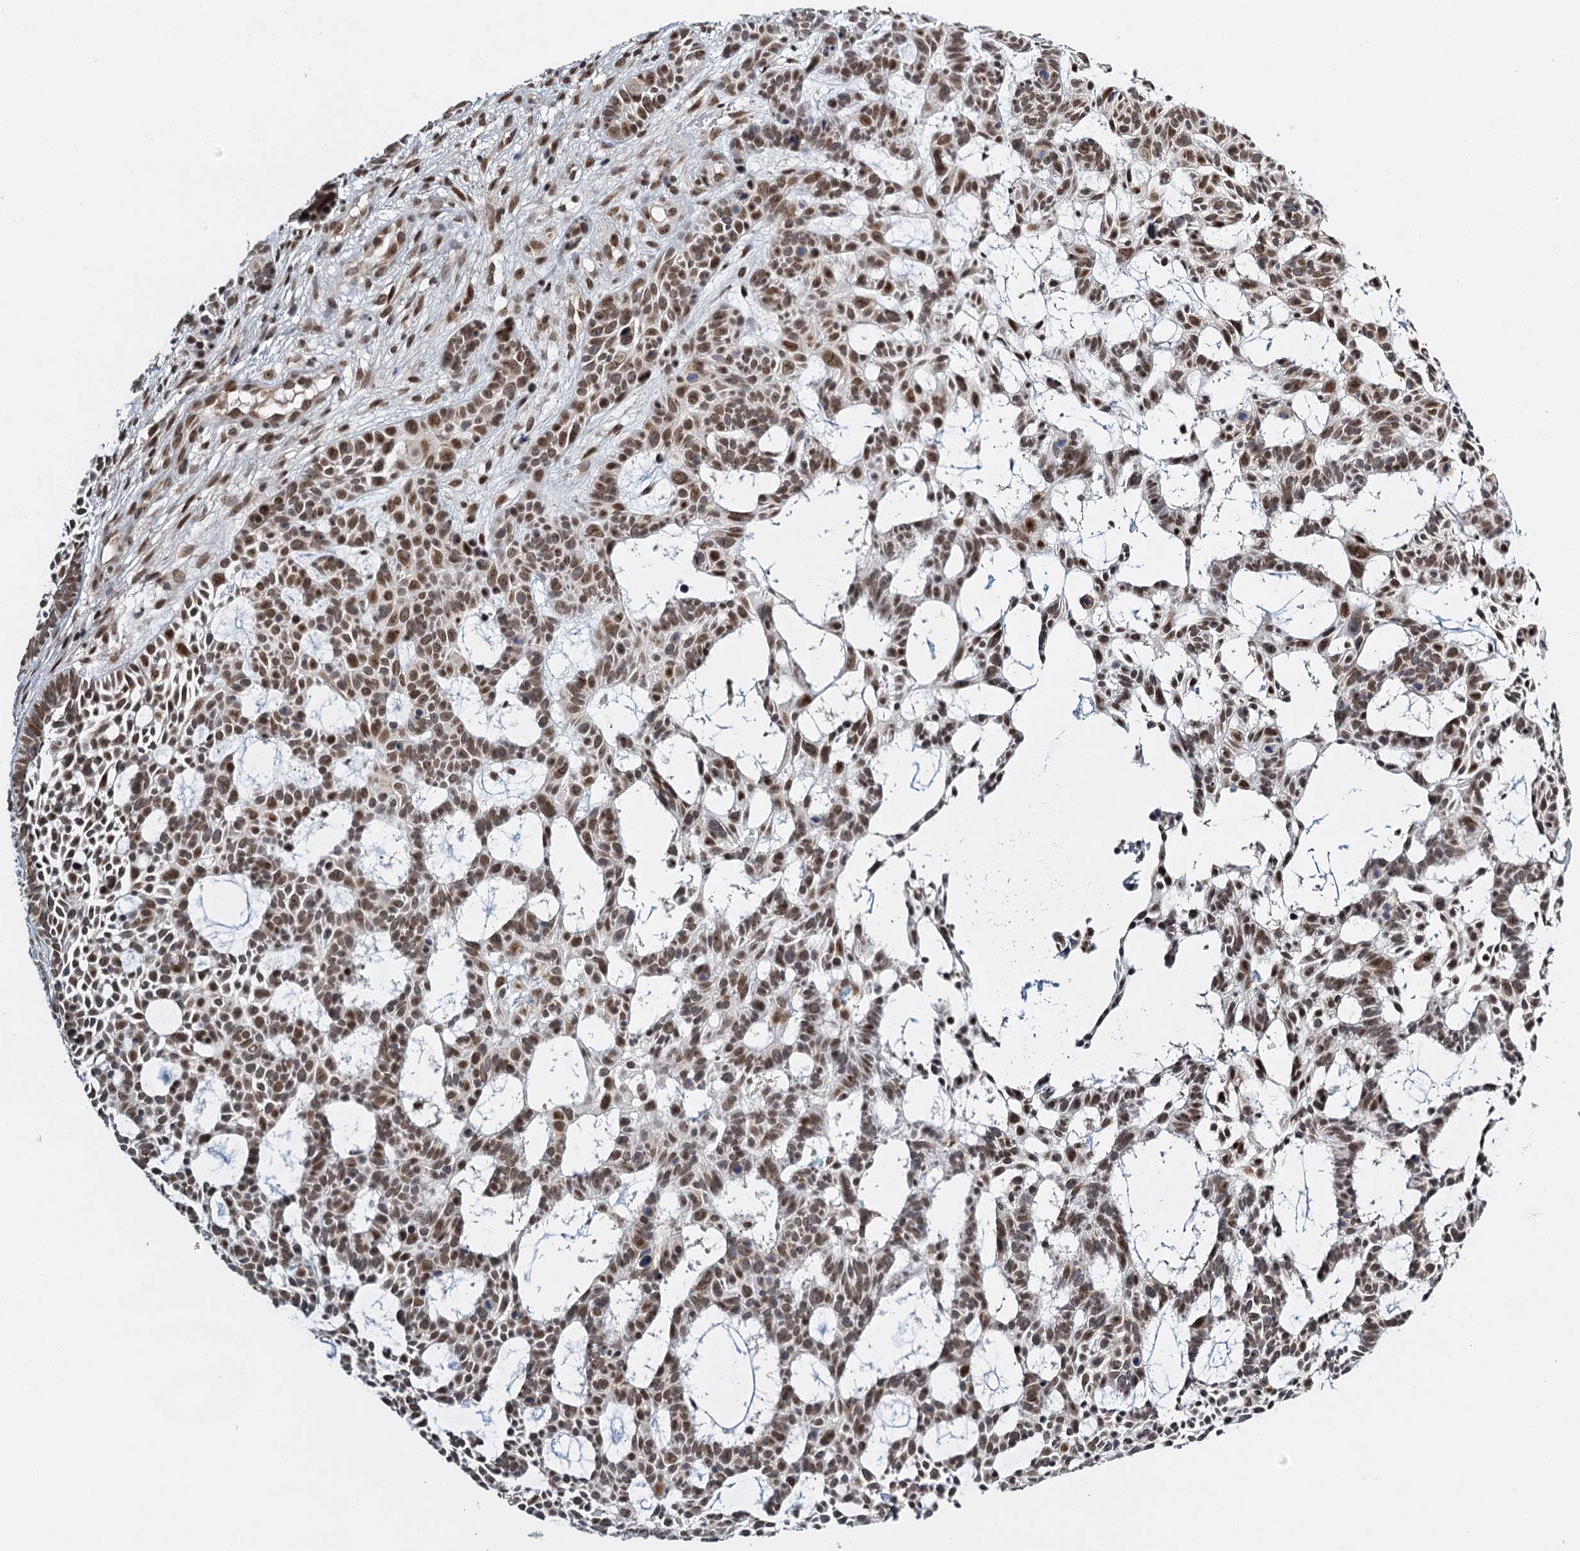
{"staining": {"intensity": "moderate", "quantity": ">75%", "location": "nuclear"}, "tissue": "skin cancer", "cell_type": "Tumor cells", "image_type": "cancer", "snomed": [{"axis": "morphology", "description": "Basal cell carcinoma"}, {"axis": "topography", "description": "Skin"}], "caption": "Protein expression analysis of skin cancer demonstrates moderate nuclear staining in about >75% of tumor cells. Ihc stains the protein of interest in brown and the nuclei are stained blue.", "gene": "TREX1", "patient": {"sex": "male", "age": 89}}